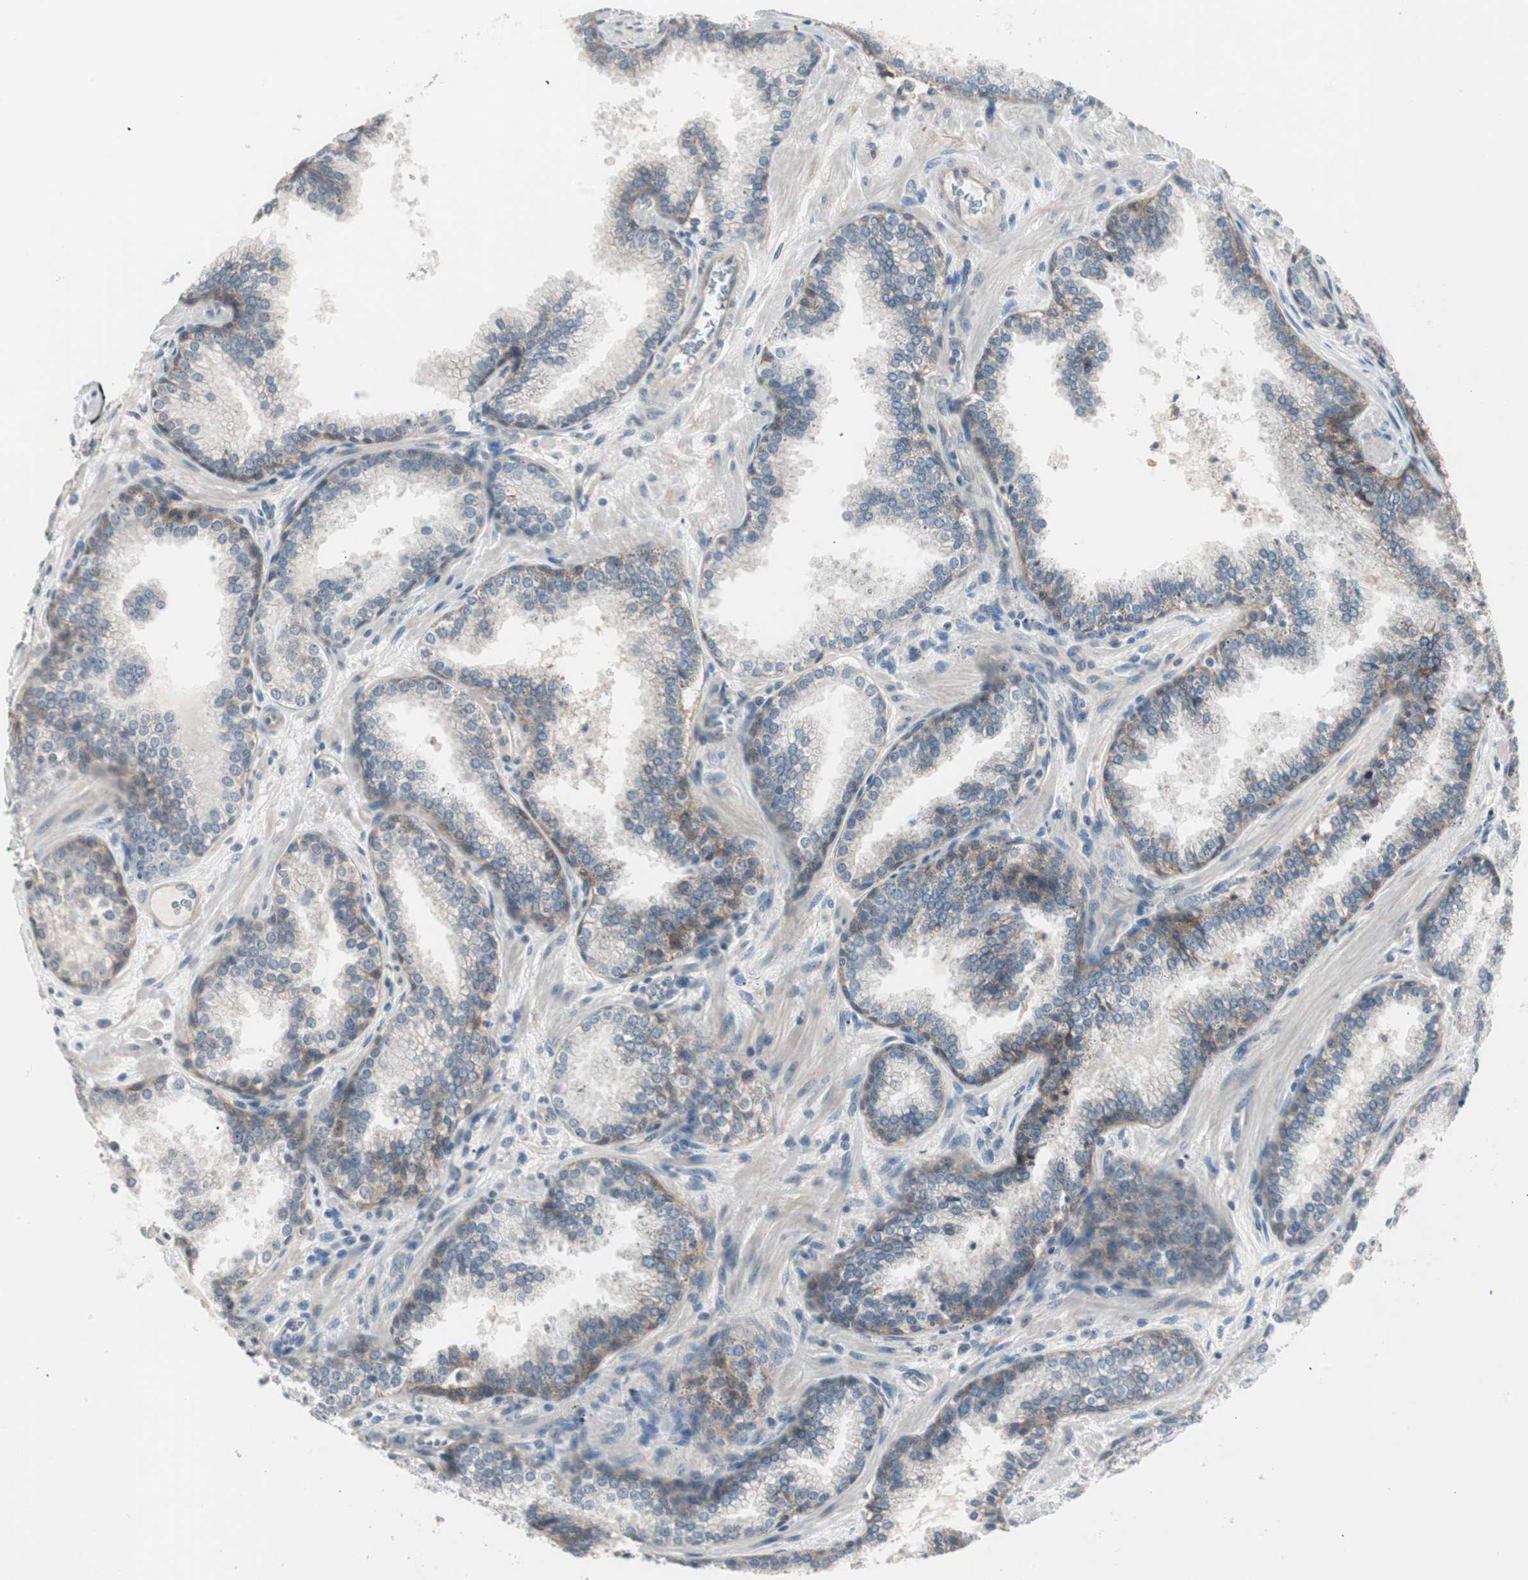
{"staining": {"intensity": "negative", "quantity": "none", "location": "none"}, "tissue": "prostate cancer", "cell_type": "Tumor cells", "image_type": "cancer", "snomed": [{"axis": "morphology", "description": "Adenocarcinoma, Low grade"}, {"axis": "topography", "description": "Prostate"}], "caption": "IHC image of neoplastic tissue: low-grade adenocarcinoma (prostate) stained with DAB (3,3'-diaminobenzidine) demonstrates no significant protein positivity in tumor cells. Nuclei are stained in blue.", "gene": "ITGB4", "patient": {"sex": "male", "age": 60}}